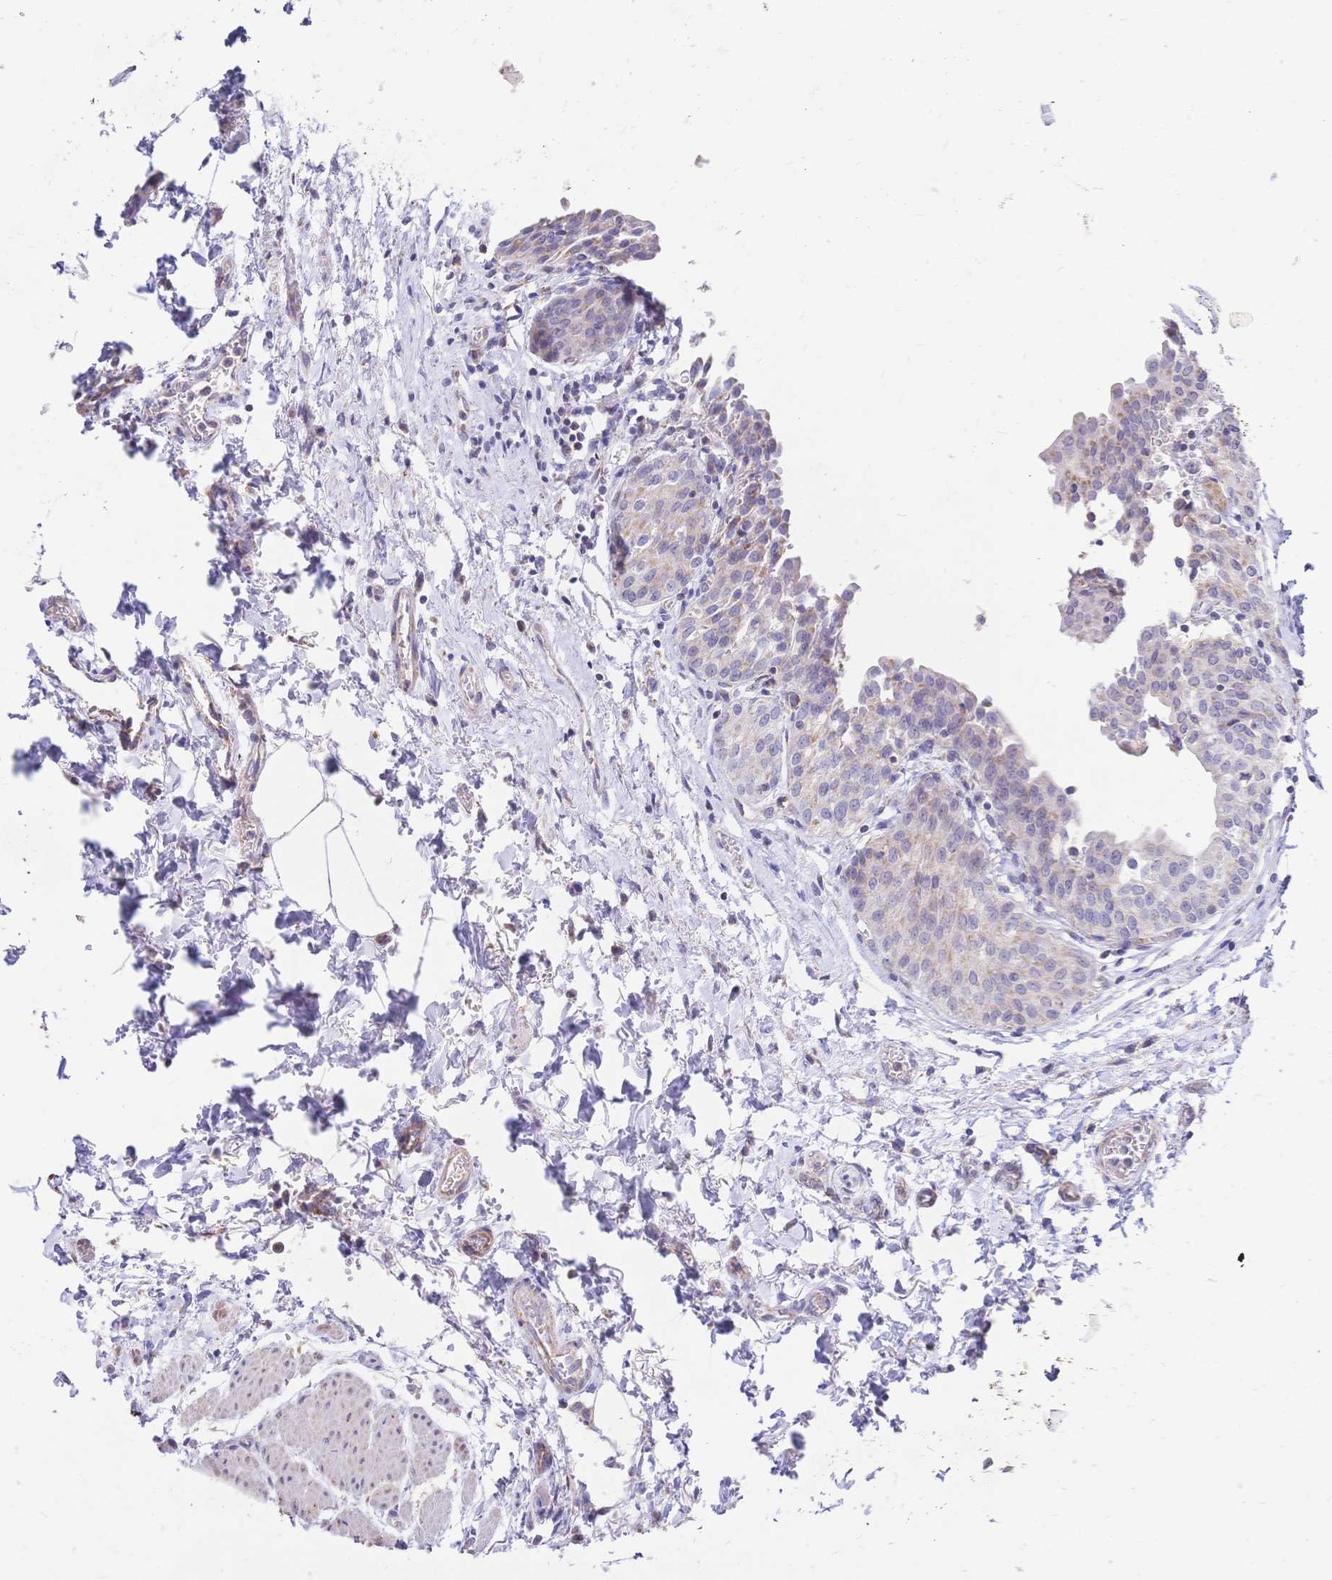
{"staining": {"intensity": "weak", "quantity": "25%-75%", "location": "cytoplasmic/membranous"}, "tissue": "urinary bladder", "cell_type": "Urothelial cells", "image_type": "normal", "snomed": [{"axis": "morphology", "description": "Normal tissue, NOS"}, {"axis": "topography", "description": "Urinary bladder"}], "caption": "An immunohistochemistry (IHC) histopathology image of unremarkable tissue is shown. Protein staining in brown labels weak cytoplasmic/membranous positivity in urinary bladder within urothelial cells.", "gene": "CLEC18A", "patient": {"sex": "male", "age": 68}}